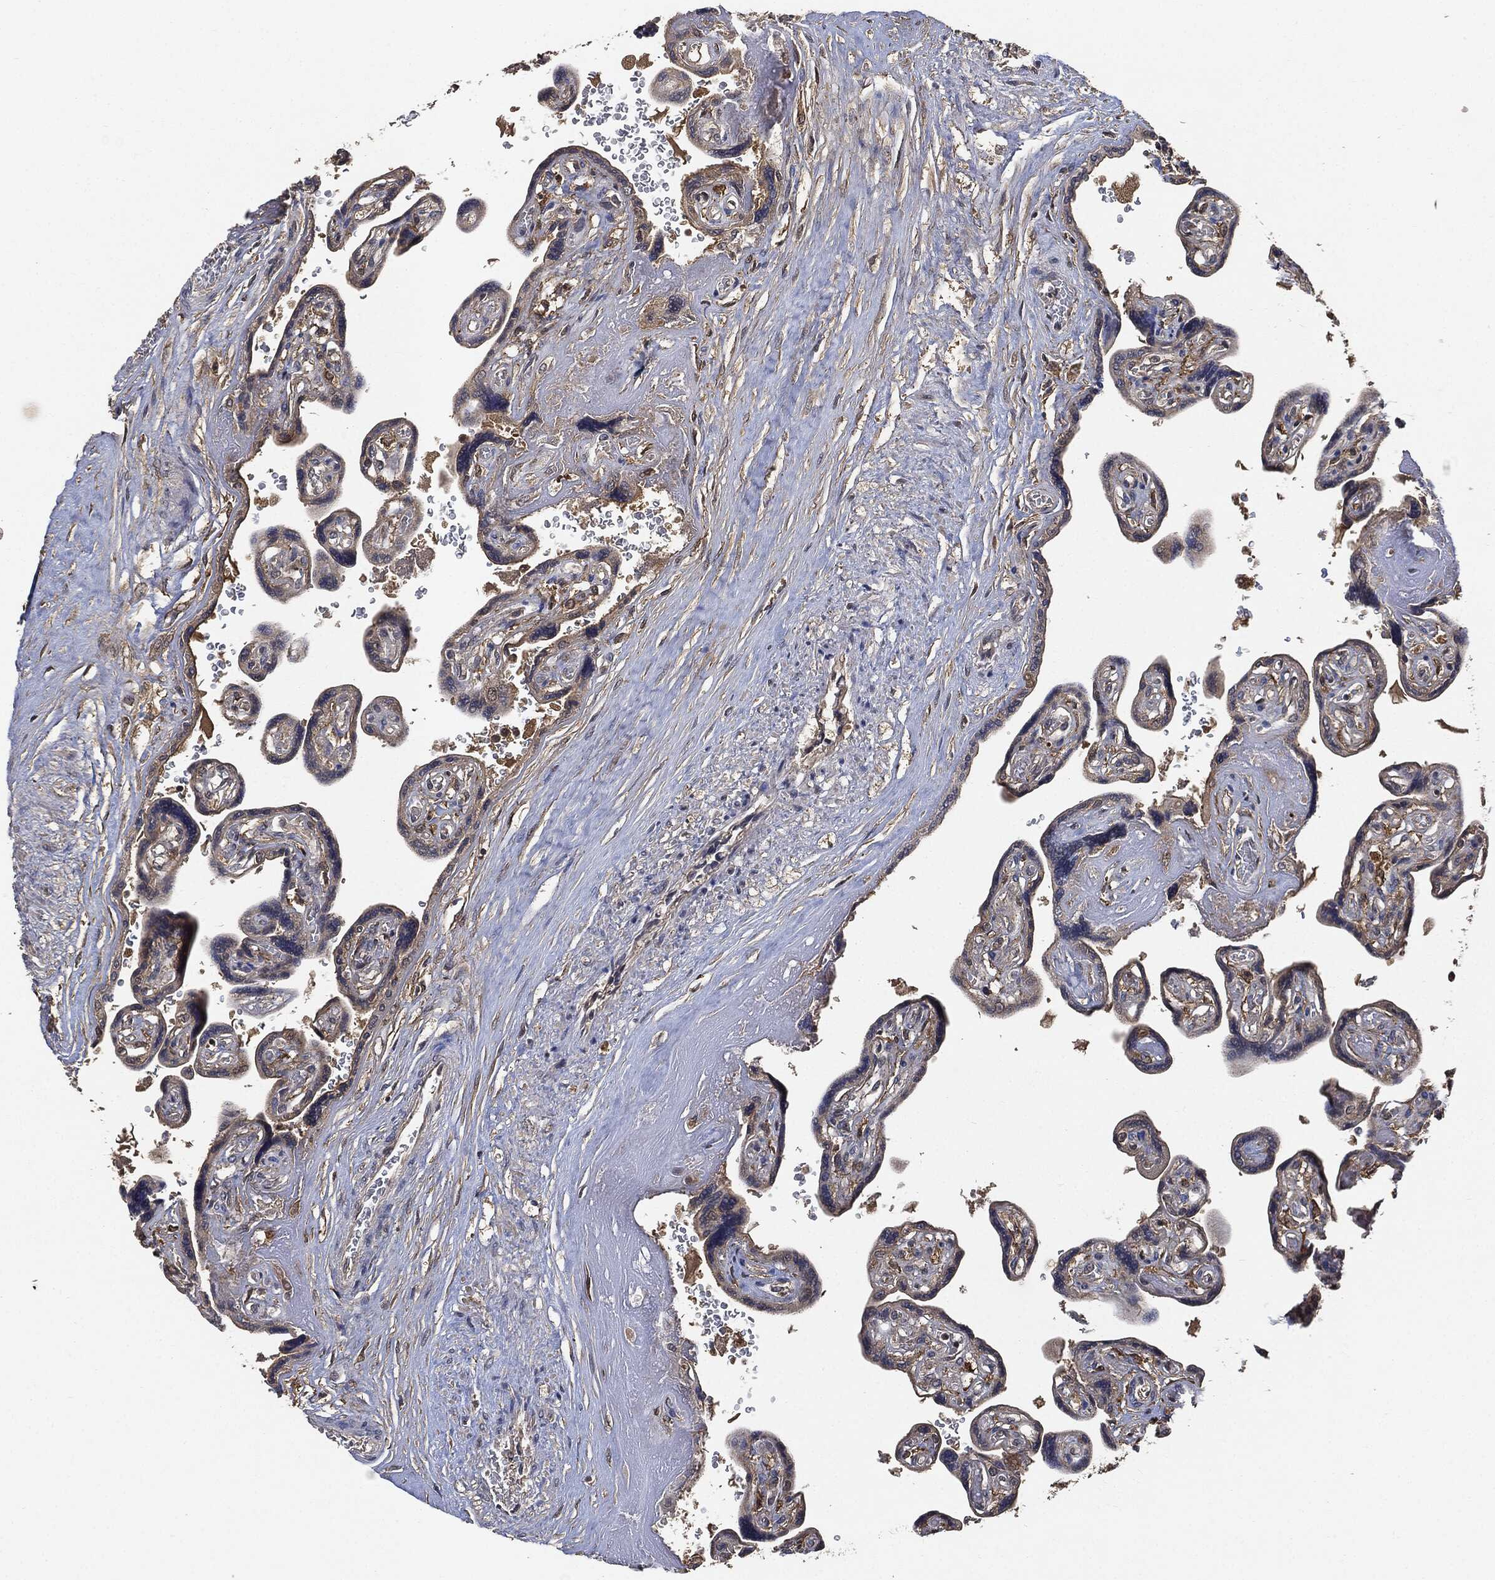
{"staining": {"intensity": "moderate", "quantity": "25%-75%", "location": "cytoplasmic/membranous"}, "tissue": "placenta", "cell_type": "Decidual cells", "image_type": "normal", "snomed": [{"axis": "morphology", "description": "Normal tissue, NOS"}, {"axis": "topography", "description": "Placenta"}], "caption": "Decidual cells show medium levels of moderate cytoplasmic/membranous expression in approximately 25%-75% of cells in benign placenta. (Stains: DAB in brown, nuclei in blue, Microscopy: brightfield microscopy at high magnification).", "gene": "BRAF", "patient": {"sex": "female", "age": 32}}